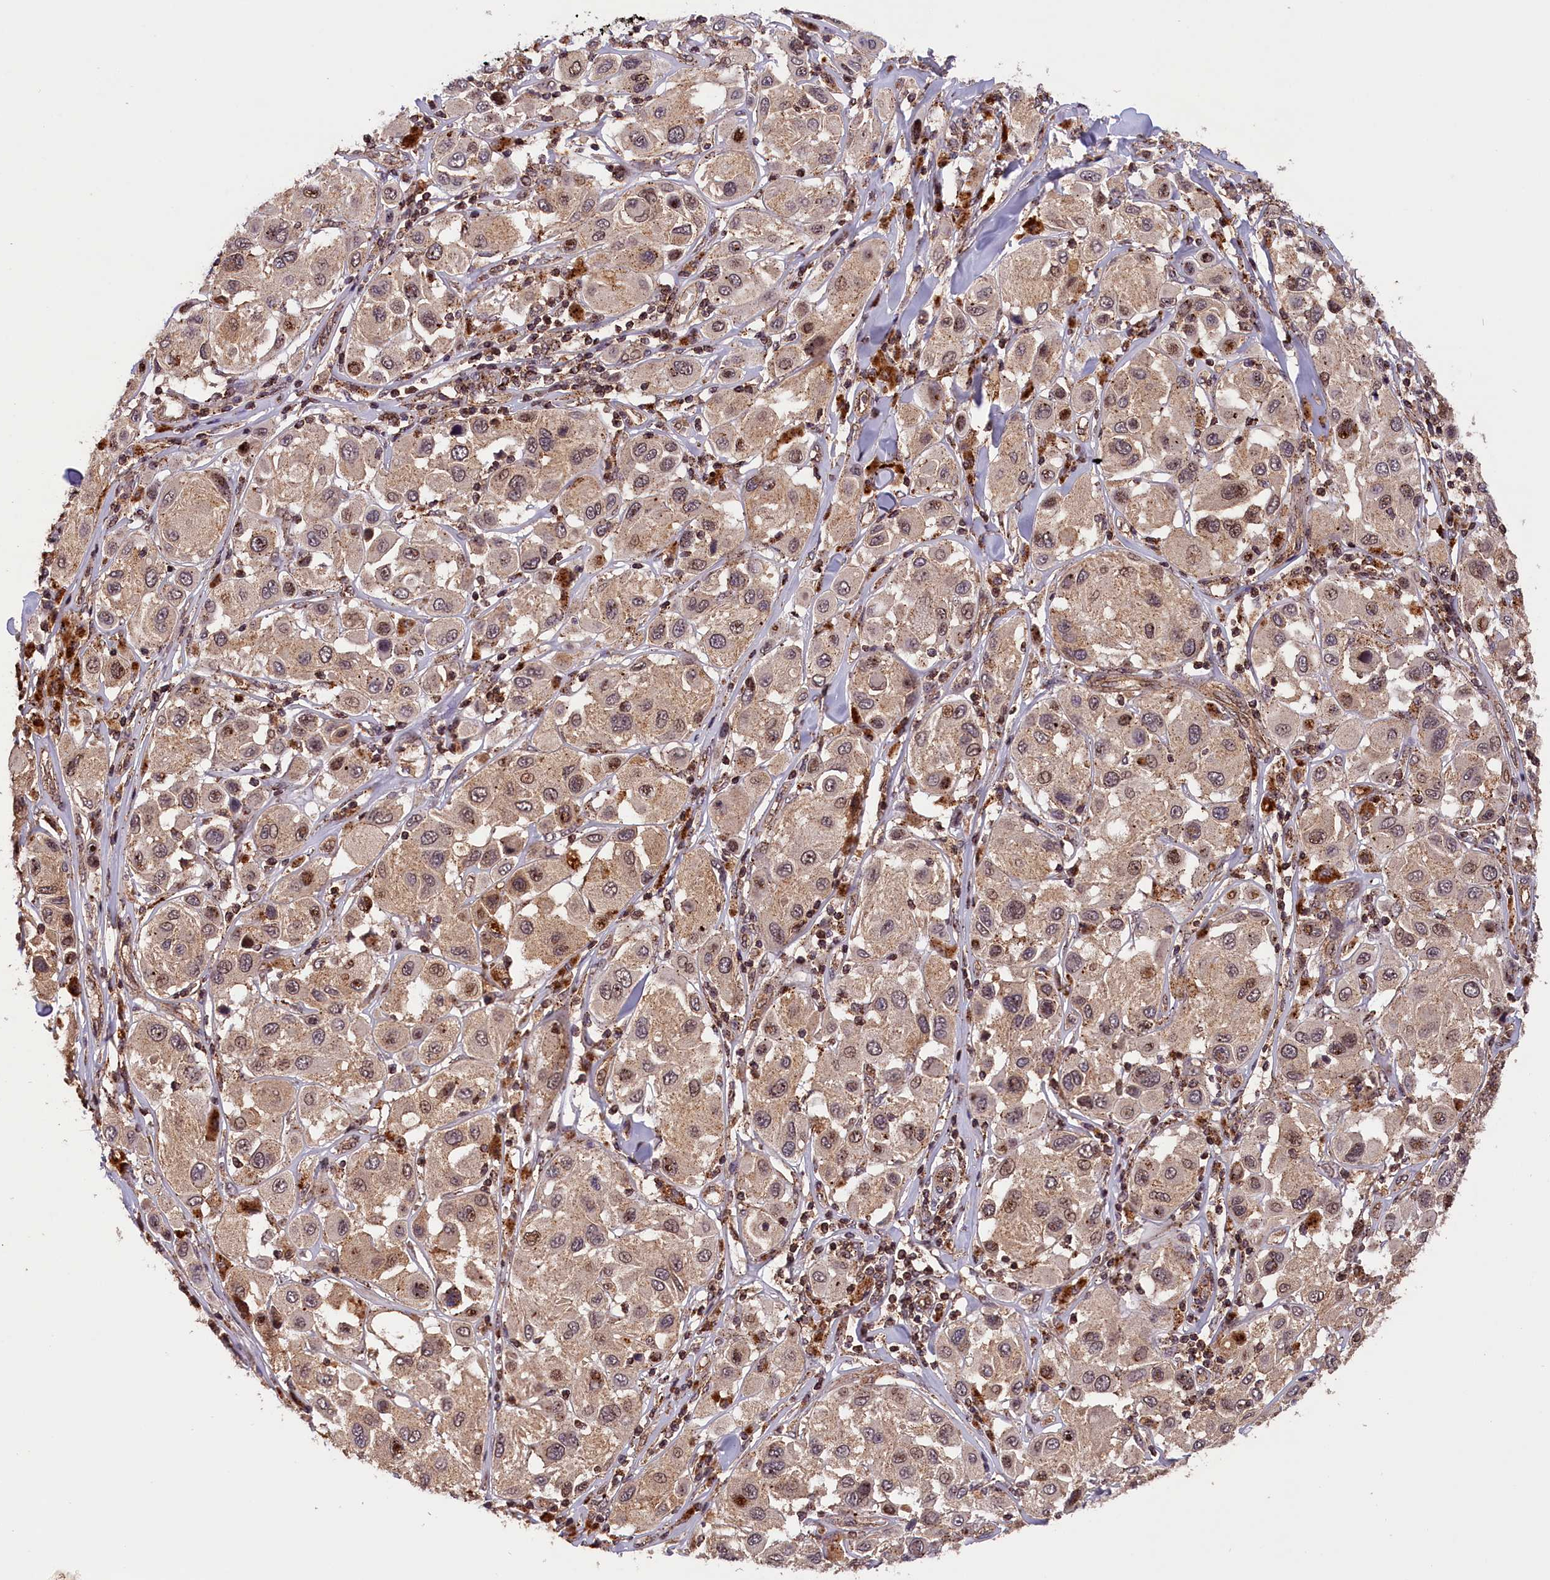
{"staining": {"intensity": "weak", "quantity": ">75%", "location": "cytoplasmic/membranous,nuclear"}, "tissue": "melanoma", "cell_type": "Tumor cells", "image_type": "cancer", "snomed": [{"axis": "morphology", "description": "Malignant melanoma, Metastatic site"}, {"axis": "topography", "description": "Skin"}], "caption": "Tumor cells reveal low levels of weak cytoplasmic/membranous and nuclear staining in about >75% of cells in malignant melanoma (metastatic site).", "gene": "IST1", "patient": {"sex": "male", "age": 41}}